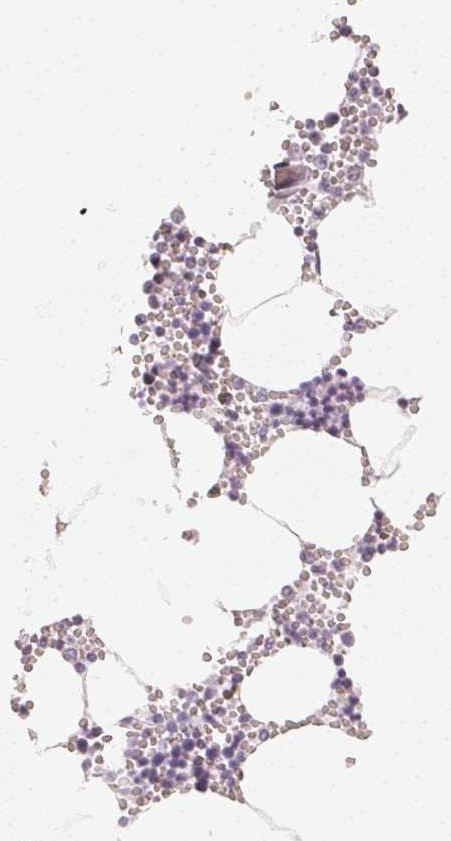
{"staining": {"intensity": "negative", "quantity": "none", "location": "none"}, "tissue": "bone marrow", "cell_type": "Hematopoietic cells", "image_type": "normal", "snomed": [{"axis": "morphology", "description": "Normal tissue, NOS"}, {"axis": "topography", "description": "Bone marrow"}], "caption": "A high-resolution image shows IHC staining of unremarkable bone marrow, which reveals no significant staining in hematopoietic cells. Nuclei are stained in blue.", "gene": "SLC22A8", "patient": {"sex": "male", "age": 54}}